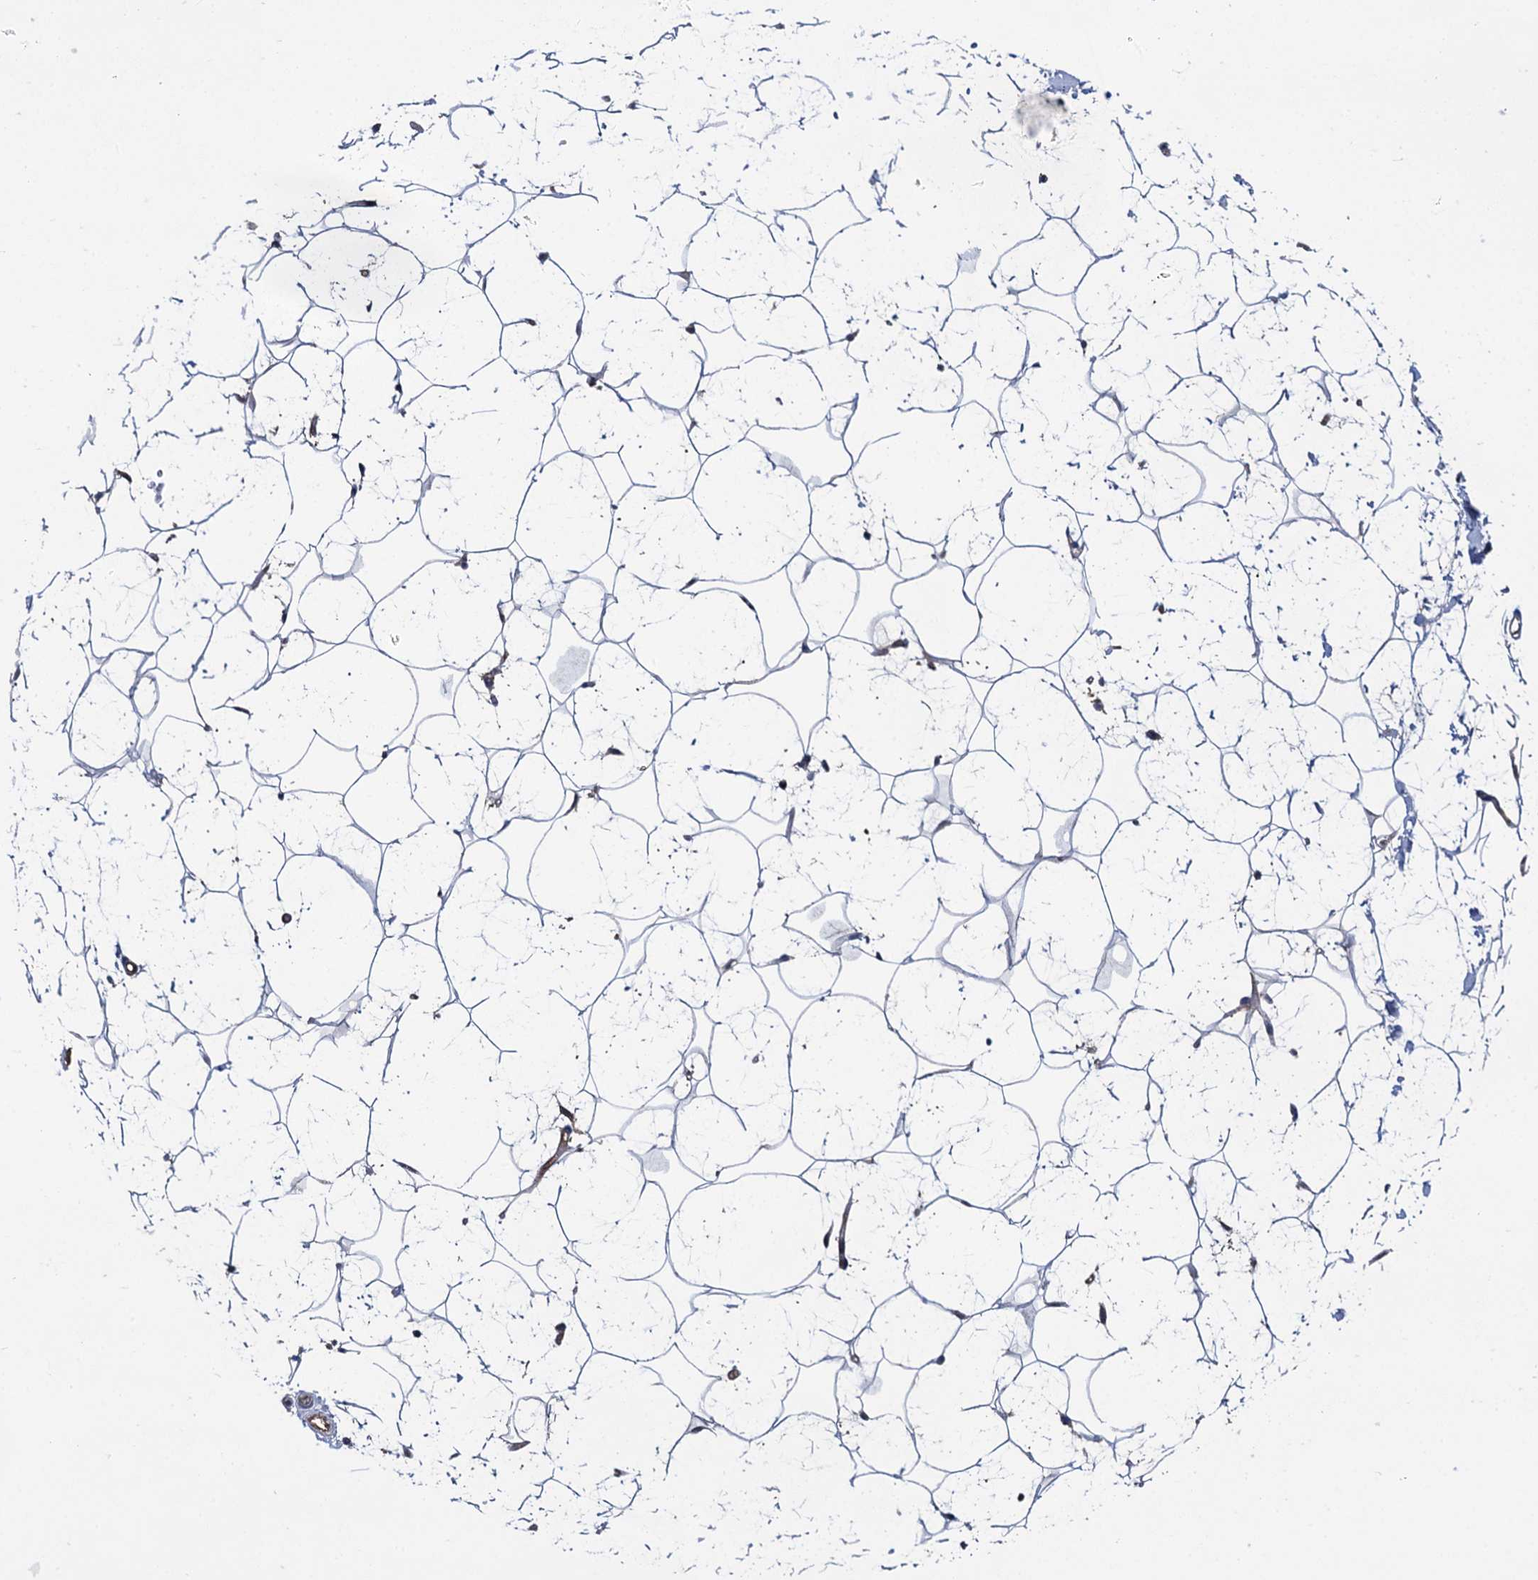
{"staining": {"intensity": "weak", "quantity": "<25%", "location": "nuclear"}, "tissue": "adipose tissue", "cell_type": "Adipocytes", "image_type": "normal", "snomed": [{"axis": "morphology", "description": "Normal tissue, NOS"}, {"axis": "topography", "description": "Breast"}], "caption": "Image shows no significant protein staining in adipocytes of normal adipose tissue.", "gene": "GLO1", "patient": {"sex": "female", "age": 26}}